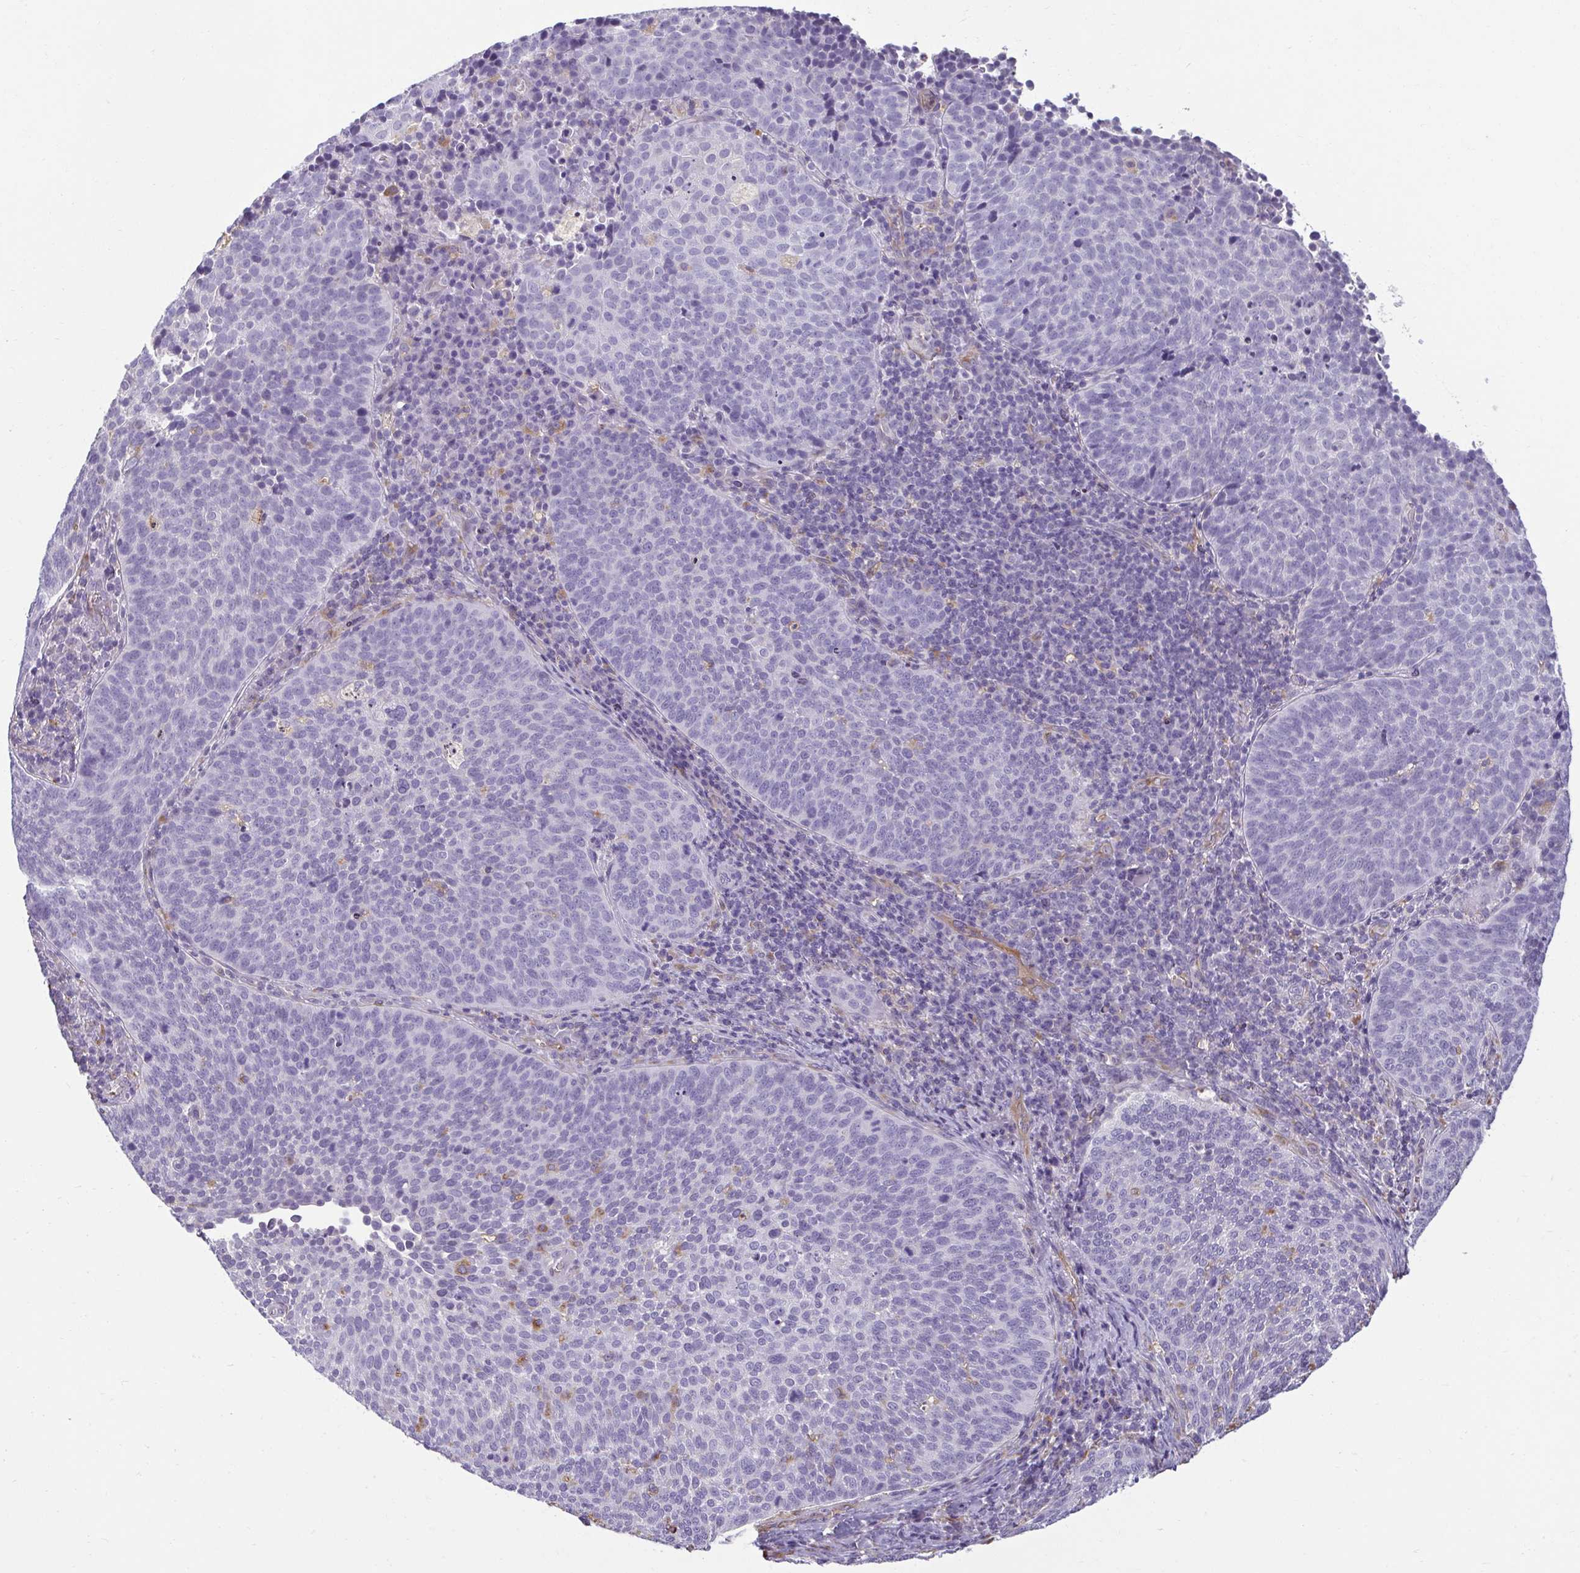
{"staining": {"intensity": "negative", "quantity": "none", "location": "none"}, "tissue": "cervical cancer", "cell_type": "Tumor cells", "image_type": "cancer", "snomed": [{"axis": "morphology", "description": "Squamous cell carcinoma, NOS"}, {"axis": "topography", "description": "Cervix"}], "caption": "Squamous cell carcinoma (cervical) was stained to show a protein in brown. There is no significant positivity in tumor cells.", "gene": "PDE2A", "patient": {"sex": "female", "age": 34}}